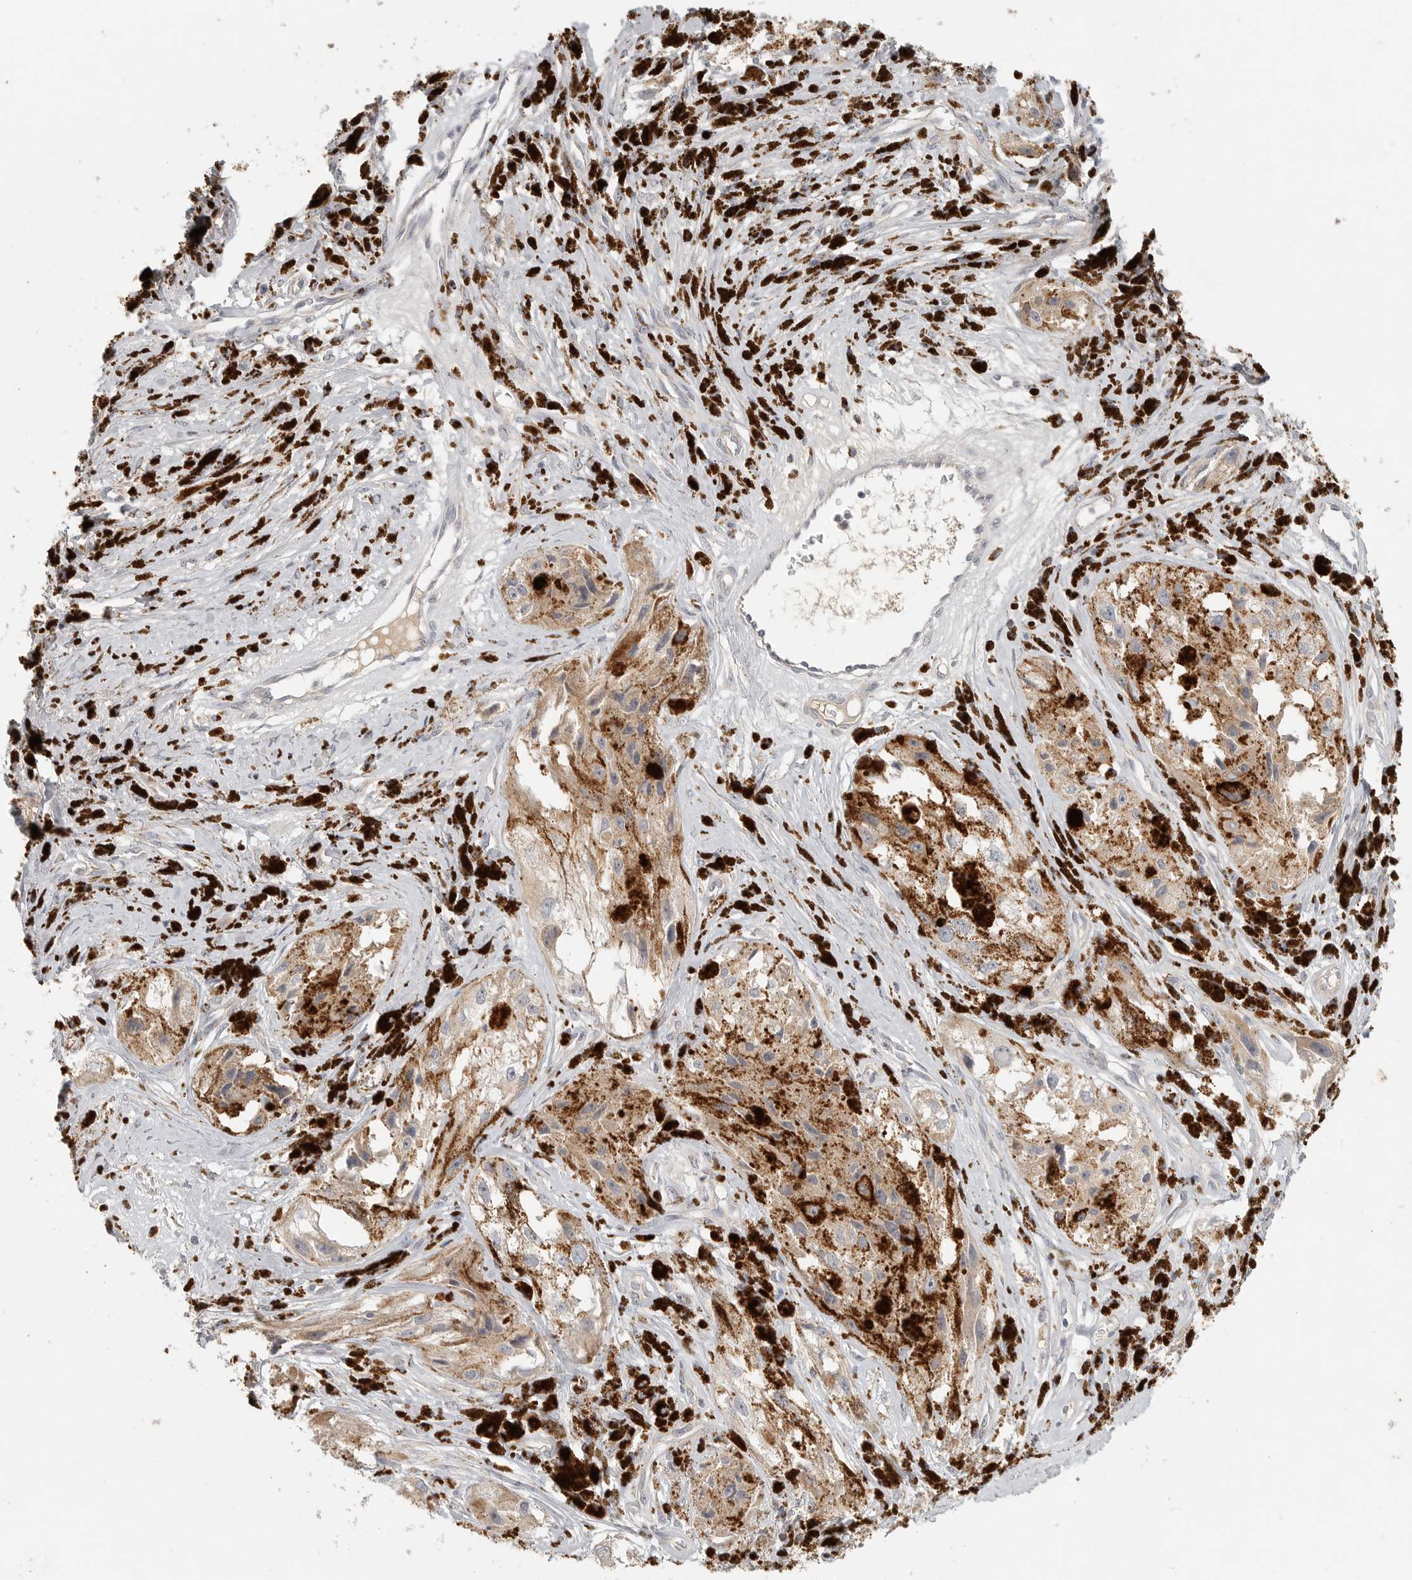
{"staining": {"intensity": "weak", "quantity": ">75%", "location": "cytoplasmic/membranous"}, "tissue": "melanoma", "cell_type": "Tumor cells", "image_type": "cancer", "snomed": [{"axis": "morphology", "description": "Malignant melanoma, NOS"}, {"axis": "topography", "description": "Skin"}], "caption": "Malignant melanoma tissue exhibits weak cytoplasmic/membranous positivity in about >75% of tumor cells", "gene": "SLC25A36", "patient": {"sex": "male", "age": 88}}